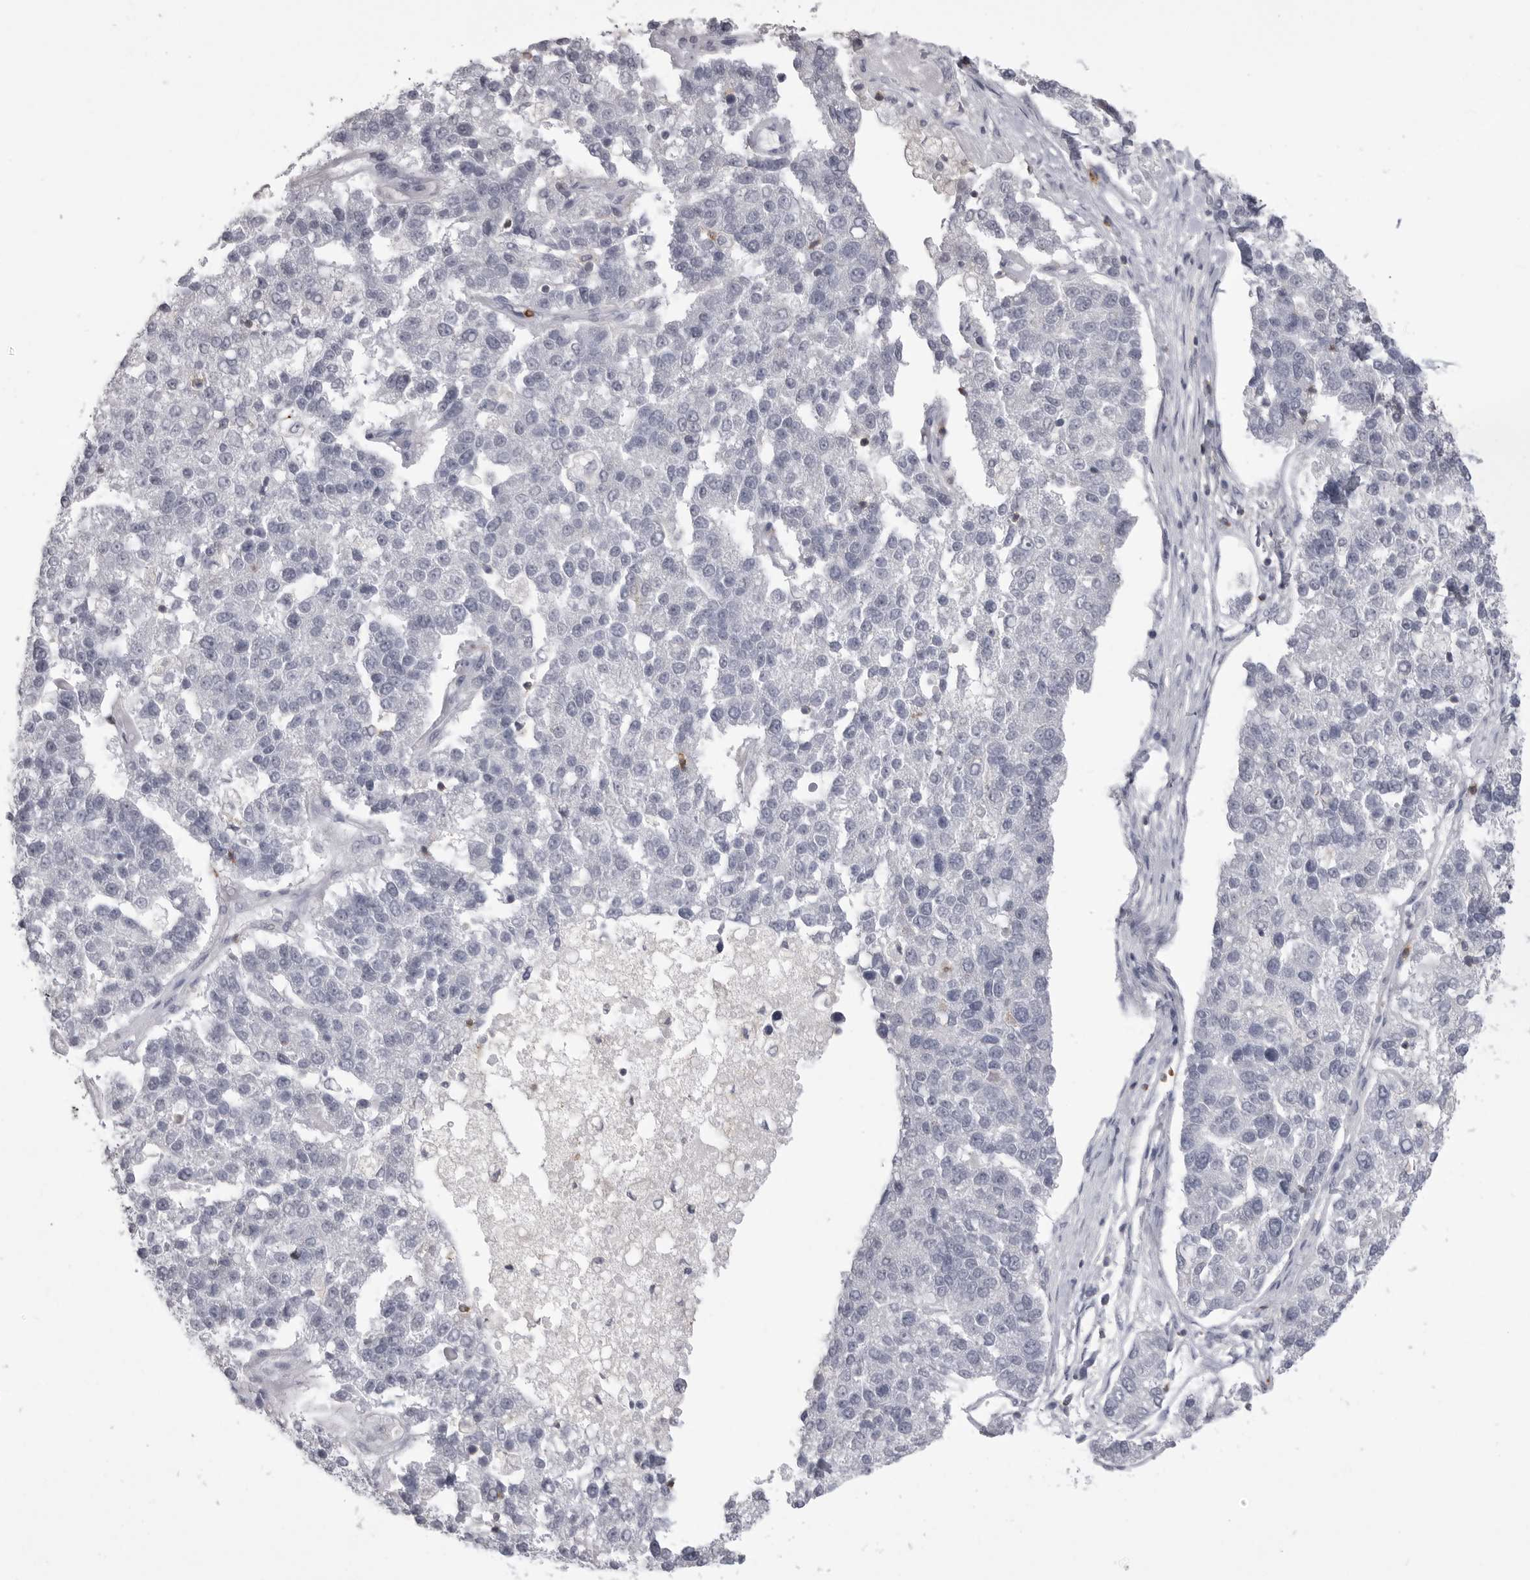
{"staining": {"intensity": "negative", "quantity": "none", "location": "none"}, "tissue": "pancreatic cancer", "cell_type": "Tumor cells", "image_type": "cancer", "snomed": [{"axis": "morphology", "description": "Adenocarcinoma, NOS"}, {"axis": "topography", "description": "Pancreas"}], "caption": "A micrograph of pancreatic adenocarcinoma stained for a protein exhibits no brown staining in tumor cells. The staining was performed using DAB (3,3'-diaminobenzidine) to visualize the protein expression in brown, while the nuclei were stained in blue with hematoxylin (Magnification: 20x).", "gene": "ITGAL", "patient": {"sex": "female", "age": 61}}